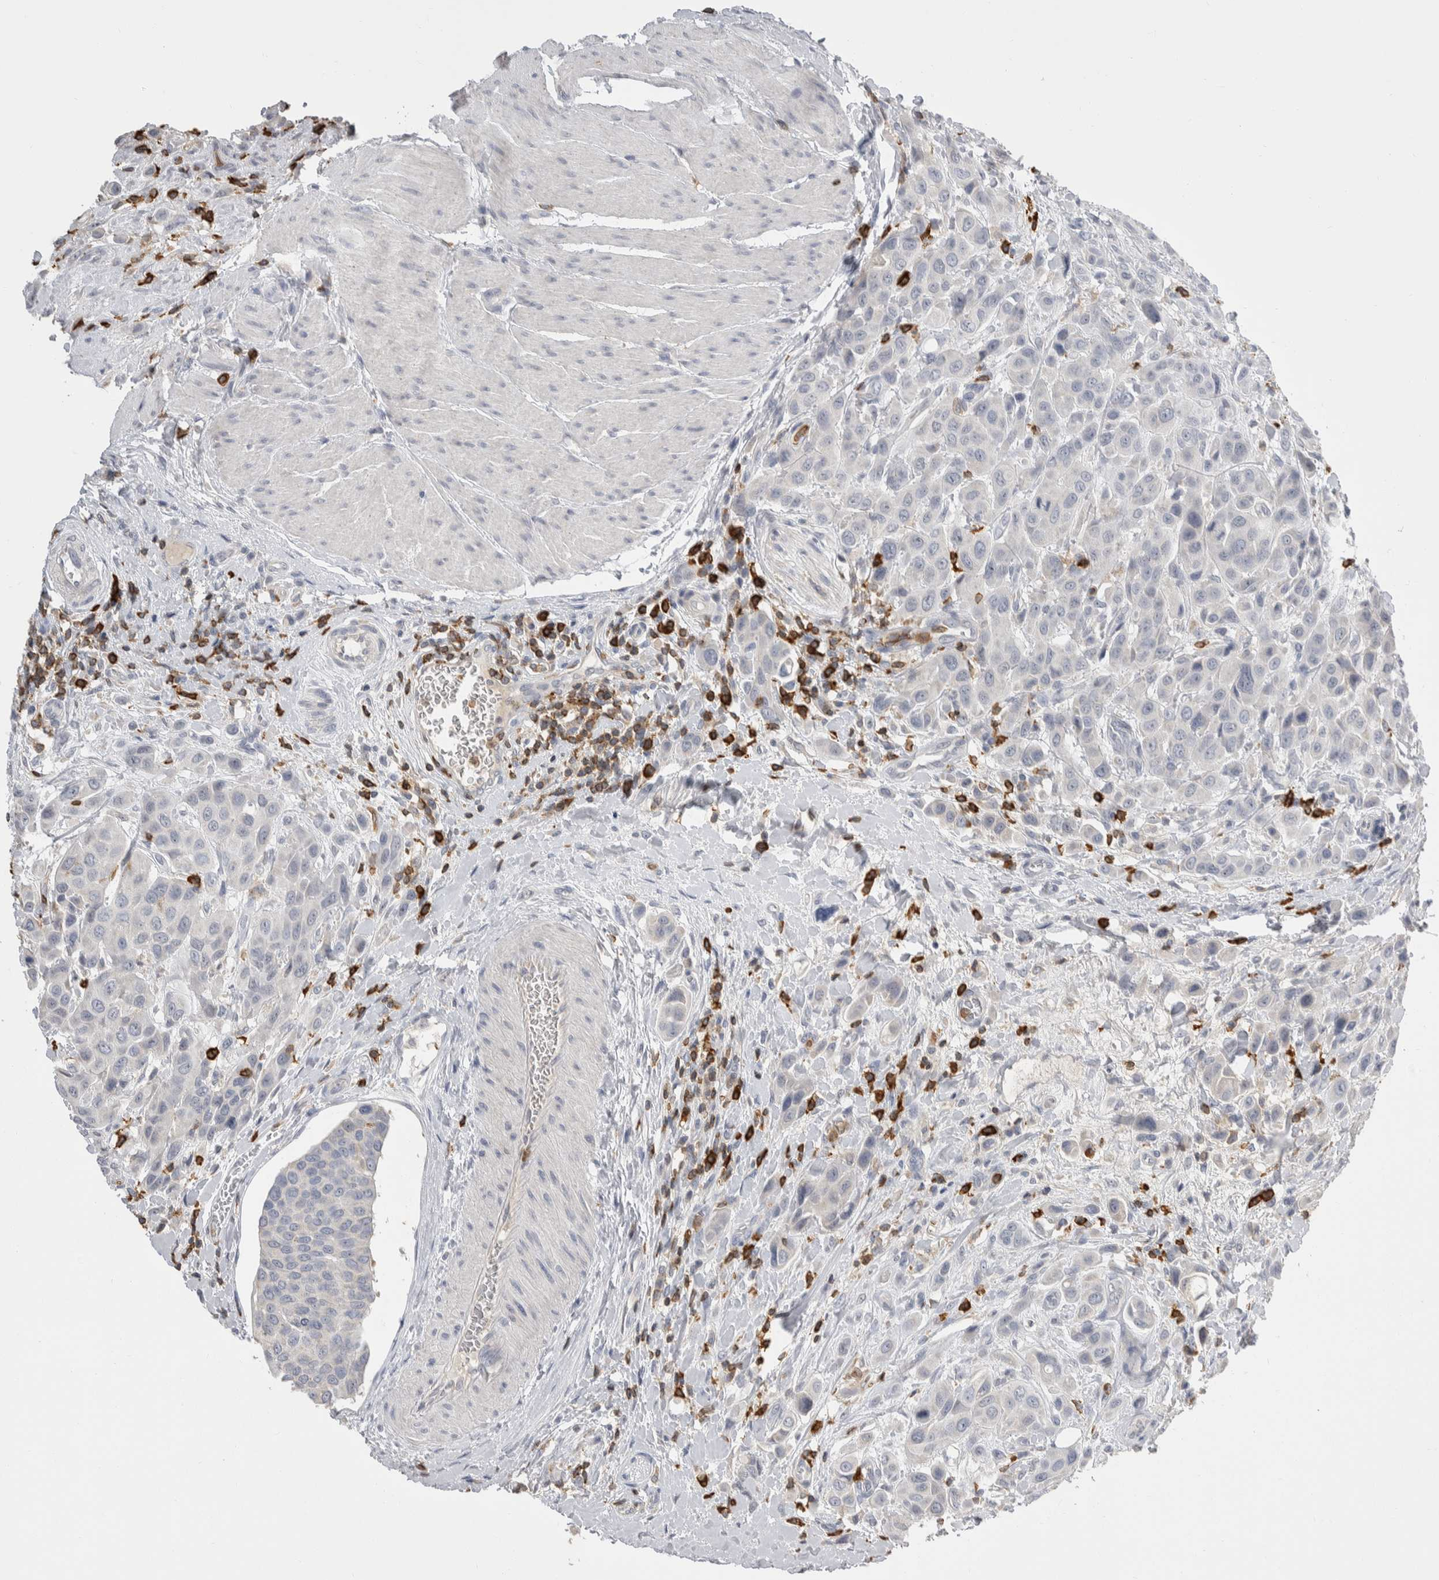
{"staining": {"intensity": "negative", "quantity": "none", "location": "none"}, "tissue": "urothelial cancer", "cell_type": "Tumor cells", "image_type": "cancer", "snomed": [{"axis": "morphology", "description": "Urothelial carcinoma, High grade"}, {"axis": "topography", "description": "Urinary bladder"}], "caption": "Tumor cells show no significant protein positivity in urothelial carcinoma (high-grade).", "gene": "CEP295NL", "patient": {"sex": "male", "age": 50}}